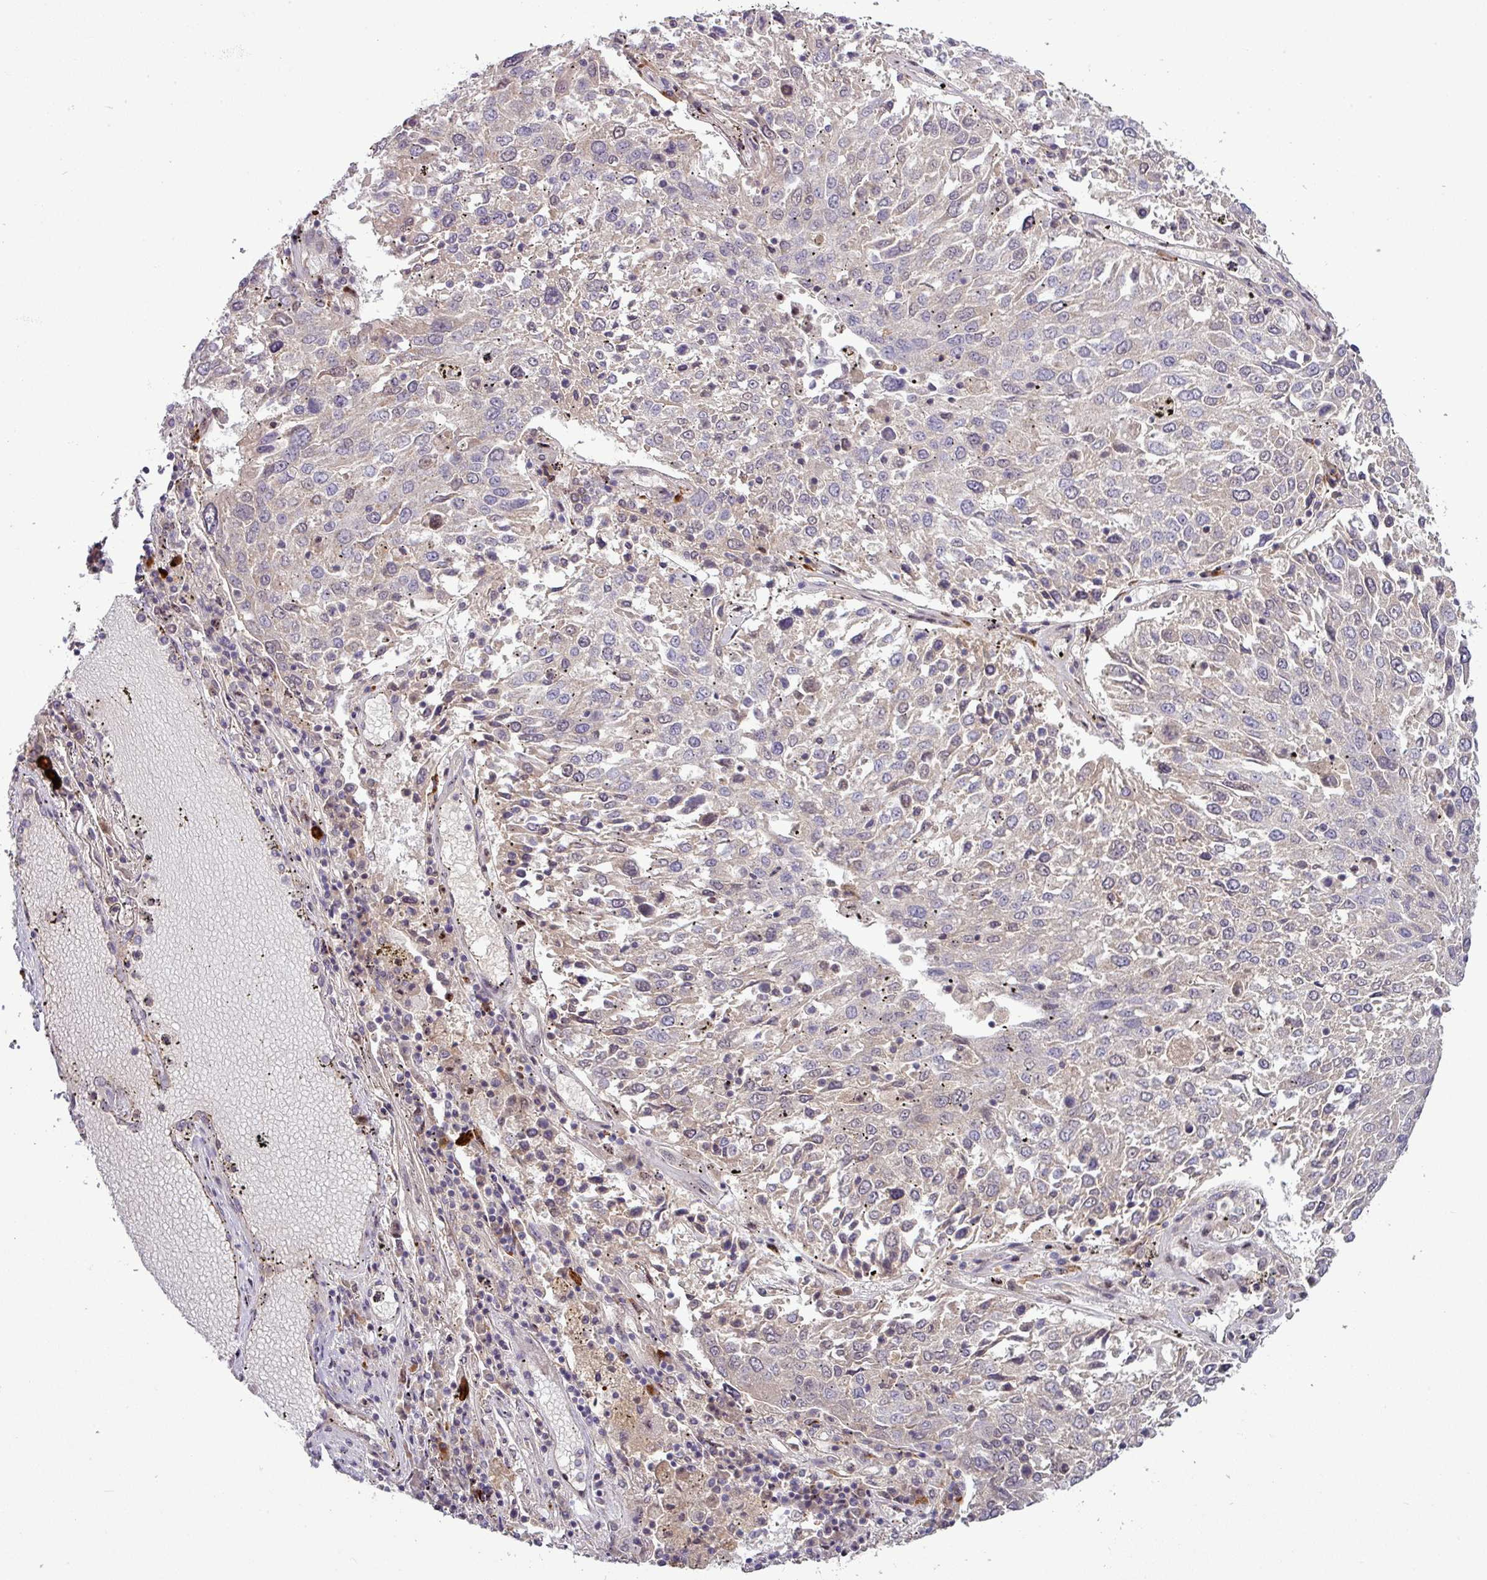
{"staining": {"intensity": "negative", "quantity": "none", "location": "none"}, "tissue": "lung cancer", "cell_type": "Tumor cells", "image_type": "cancer", "snomed": [{"axis": "morphology", "description": "Squamous cell carcinoma, NOS"}, {"axis": "topography", "description": "Lung"}], "caption": "DAB immunohistochemical staining of human lung squamous cell carcinoma reveals no significant staining in tumor cells.", "gene": "PAPLN", "patient": {"sex": "male", "age": 65}}